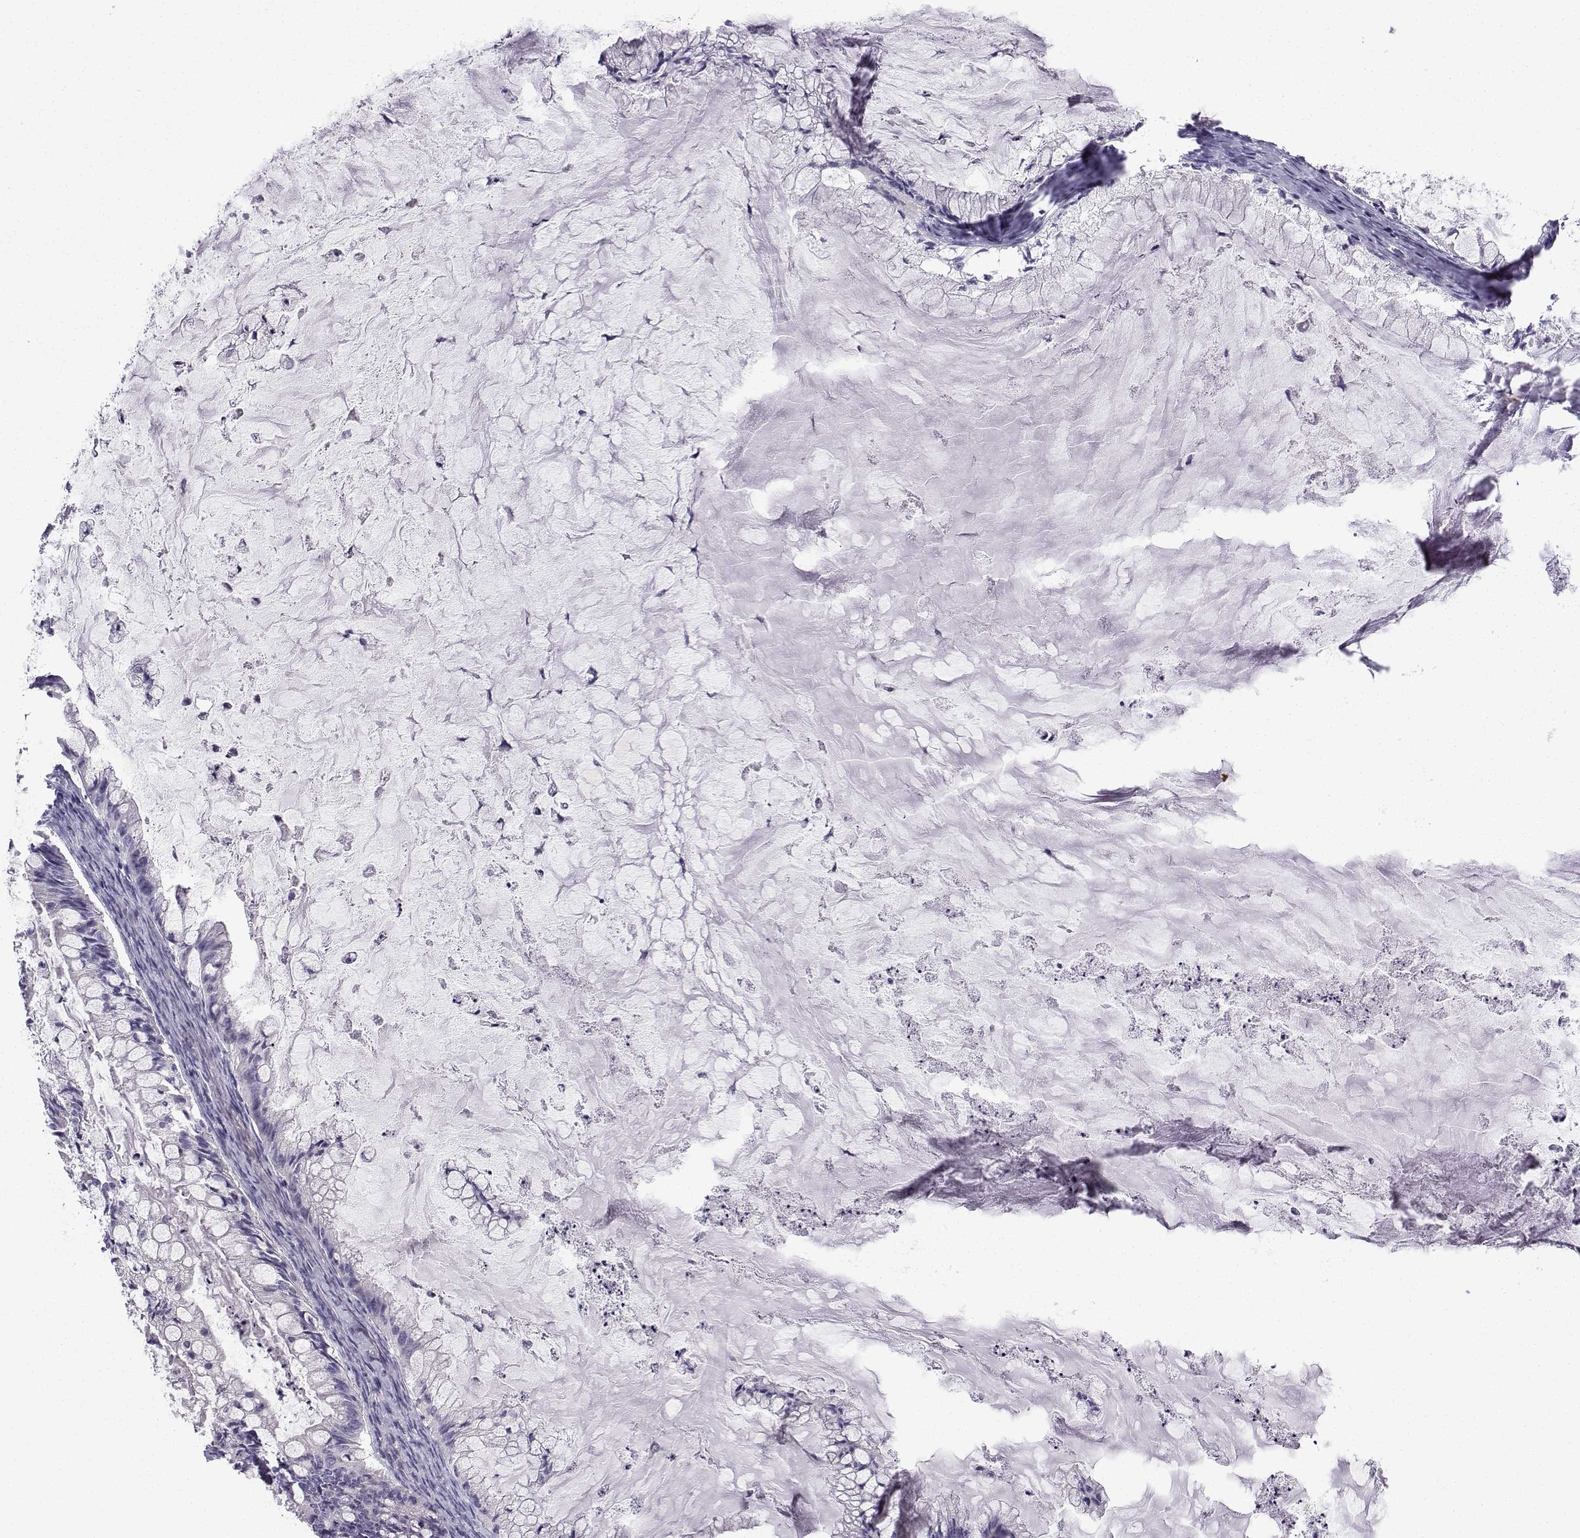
{"staining": {"intensity": "negative", "quantity": "none", "location": "none"}, "tissue": "ovarian cancer", "cell_type": "Tumor cells", "image_type": "cancer", "snomed": [{"axis": "morphology", "description": "Cystadenocarcinoma, mucinous, NOS"}, {"axis": "topography", "description": "Ovary"}], "caption": "There is no significant staining in tumor cells of mucinous cystadenocarcinoma (ovarian).", "gene": "SPACA7", "patient": {"sex": "female", "age": 57}}